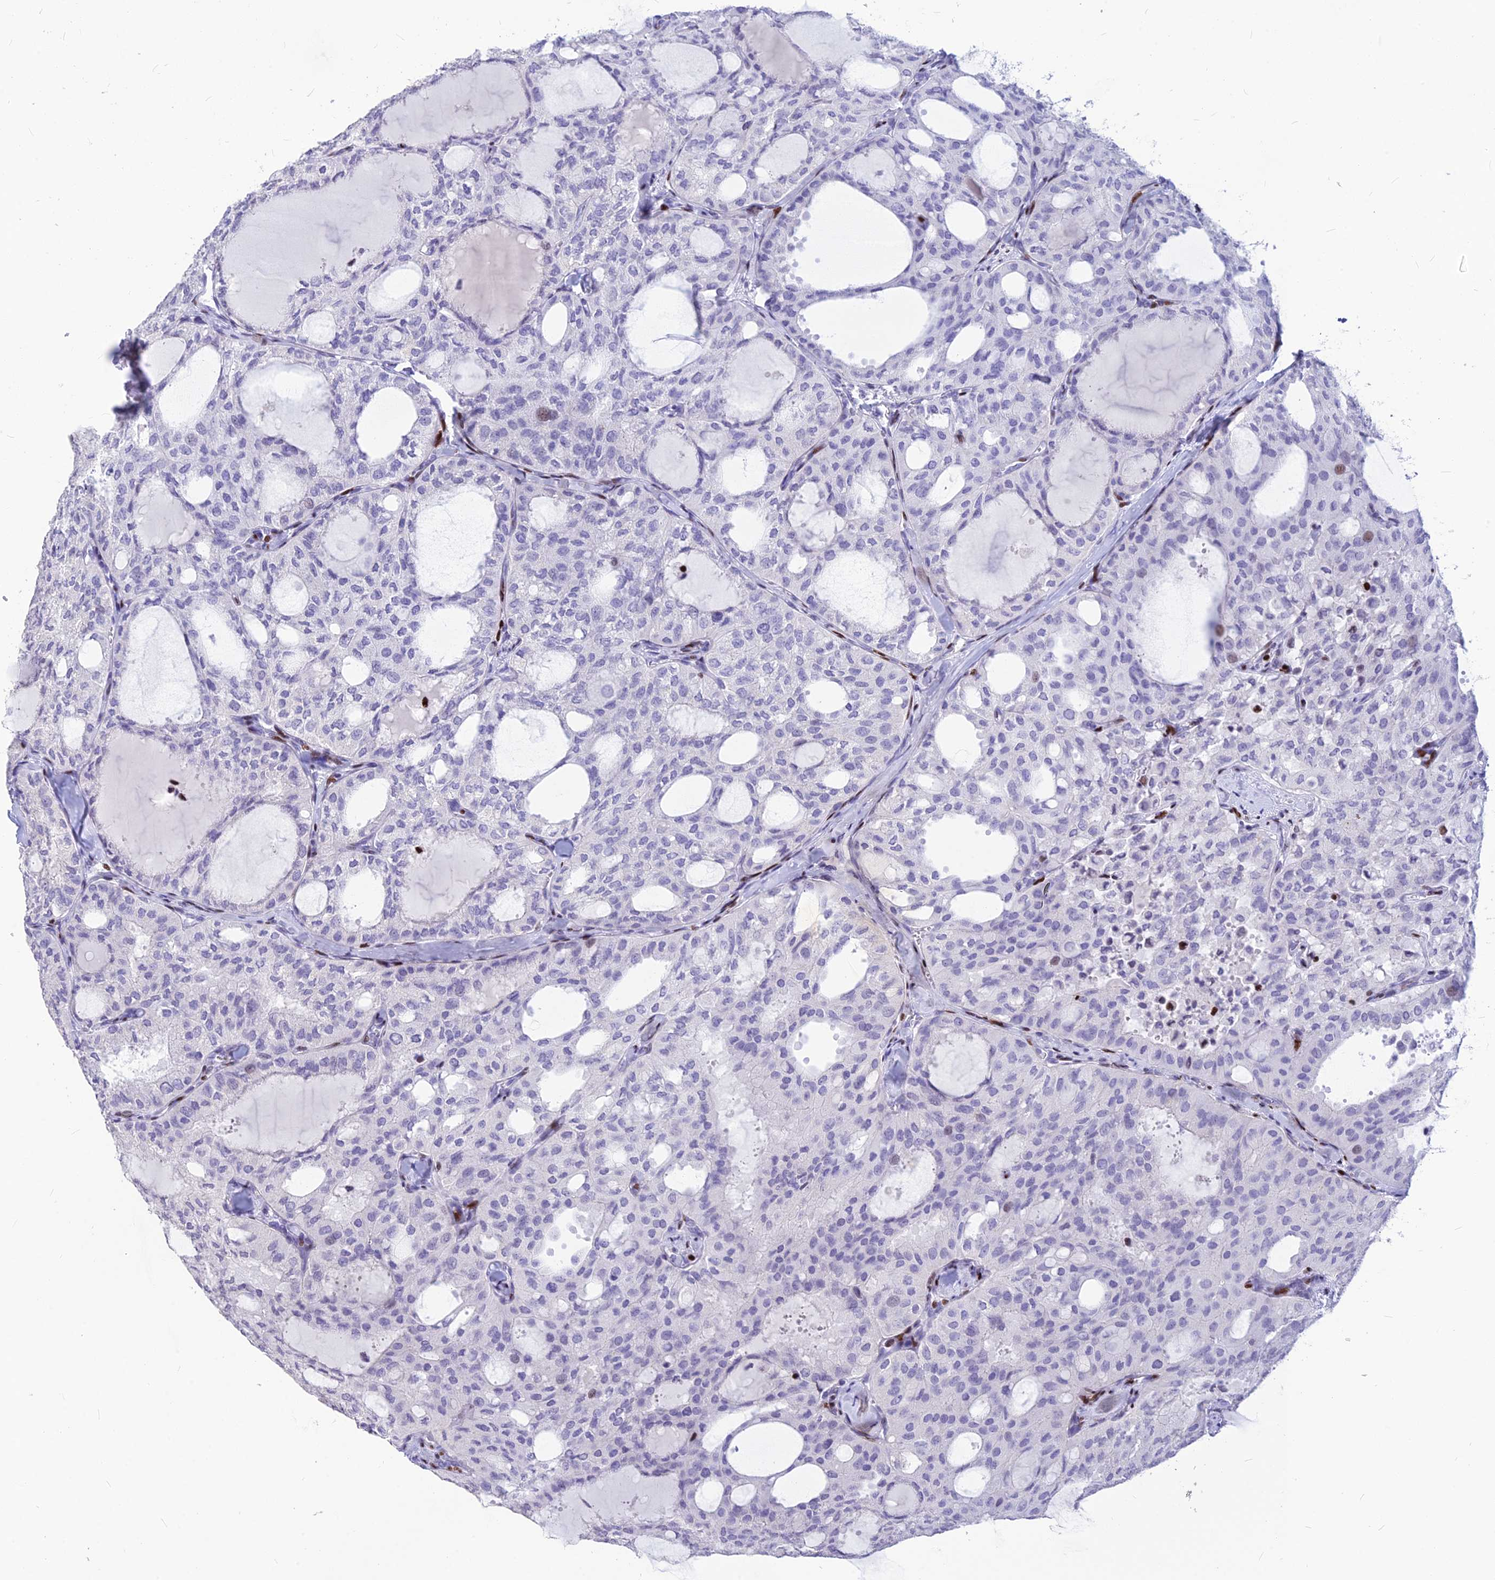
{"staining": {"intensity": "negative", "quantity": "none", "location": "none"}, "tissue": "thyroid cancer", "cell_type": "Tumor cells", "image_type": "cancer", "snomed": [{"axis": "morphology", "description": "Follicular adenoma carcinoma, NOS"}, {"axis": "topography", "description": "Thyroid gland"}], "caption": "Thyroid cancer was stained to show a protein in brown. There is no significant expression in tumor cells.", "gene": "PRPS1", "patient": {"sex": "male", "age": 75}}